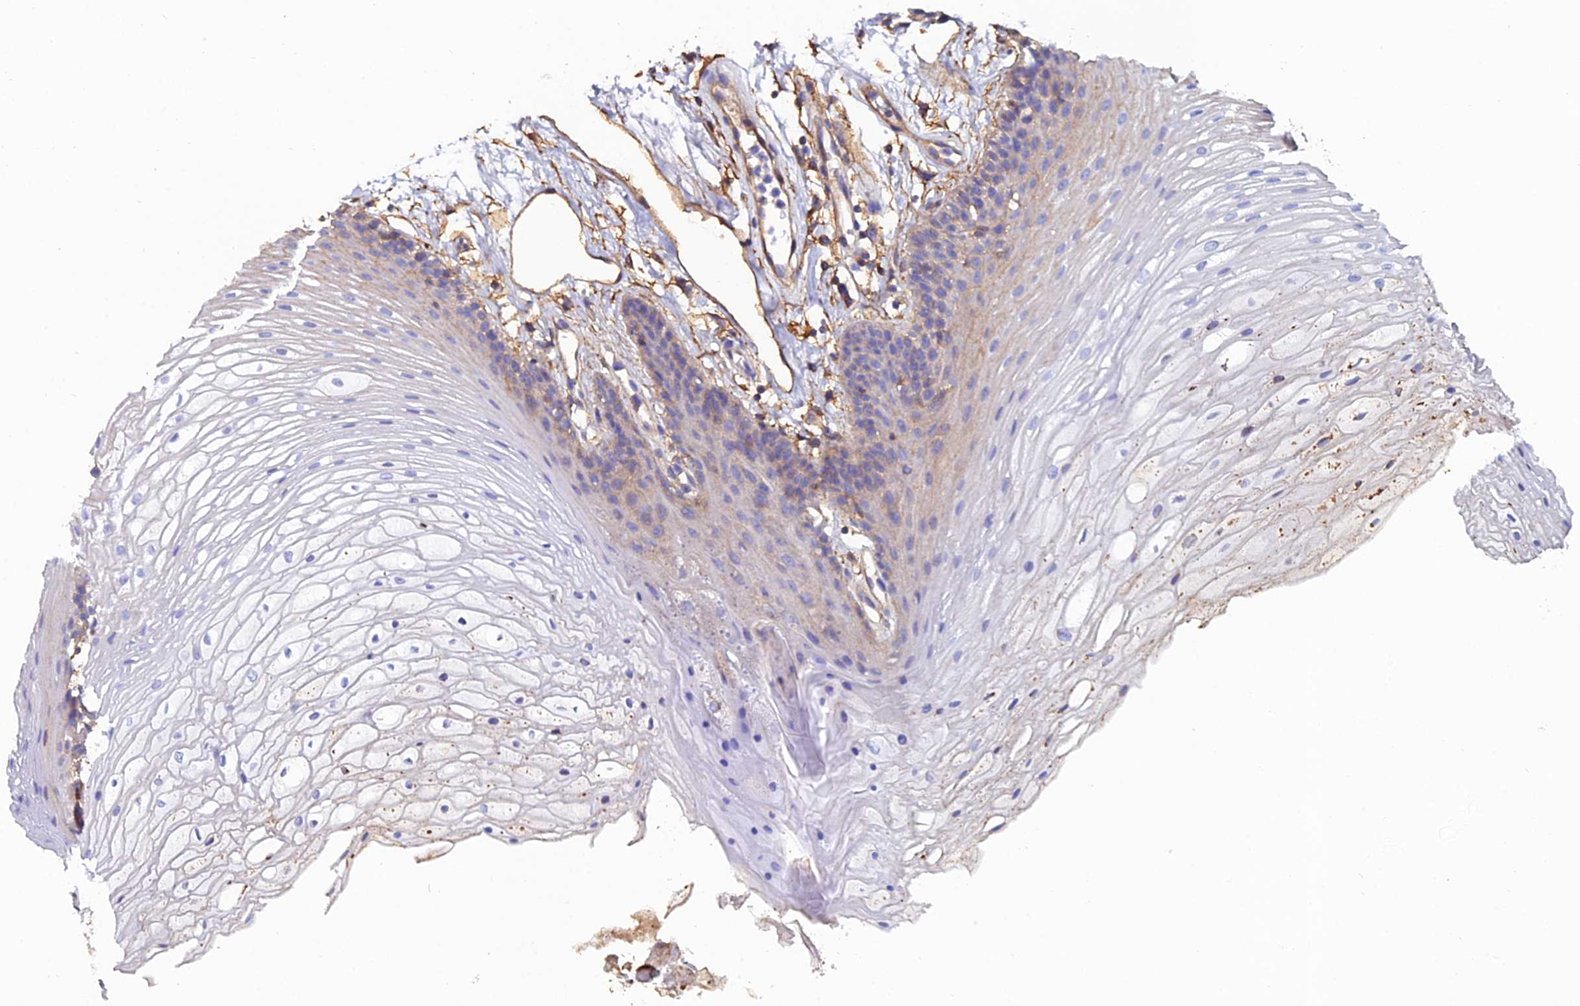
{"staining": {"intensity": "weak", "quantity": "25%-75%", "location": "cytoplasmic/membranous"}, "tissue": "oral mucosa", "cell_type": "Squamous epithelial cells", "image_type": "normal", "snomed": [{"axis": "morphology", "description": "Normal tissue, NOS"}, {"axis": "topography", "description": "Oral tissue"}], "caption": "Normal oral mucosa exhibits weak cytoplasmic/membranous expression in approximately 25%-75% of squamous epithelial cells.", "gene": "C6", "patient": {"sex": "female", "age": 80}}